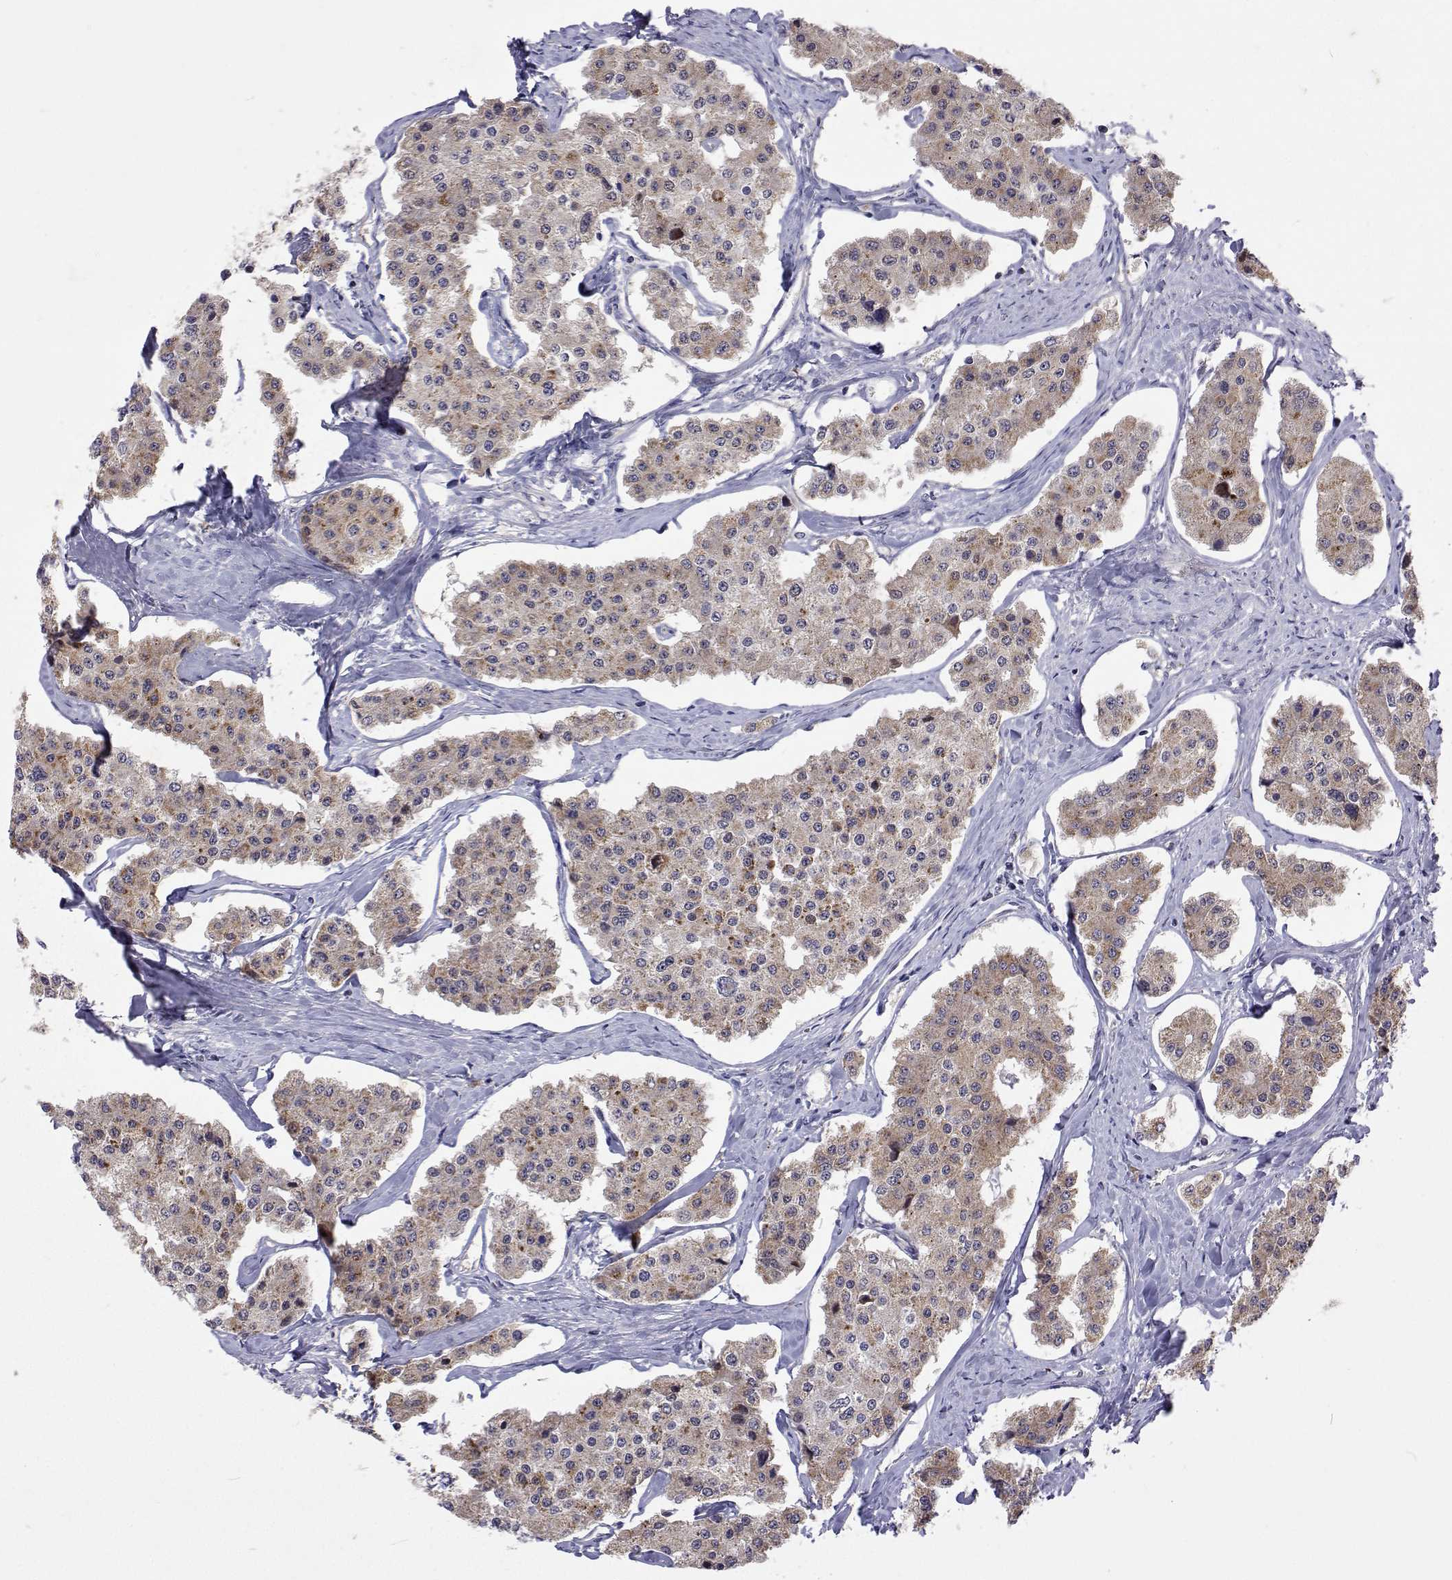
{"staining": {"intensity": "weak", "quantity": ">75%", "location": "cytoplasmic/membranous"}, "tissue": "carcinoid", "cell_type": "Tumor cells", "image_type": "cancer", "snomed": [{"axis": "morphology", "description": "Carcinoid, malignant, NOS"}, {"axis": "topography", "description": "Small intestine"}], "caption": "A high-resolution micrograph shows IHC staining of carcinoid (malignant), which exhibits weak cytoplasmic/membranous staining in approximately >75% of tumor cells.", "gene": "DHTKD1", "patient": {"sex": "female", "age": 65}}